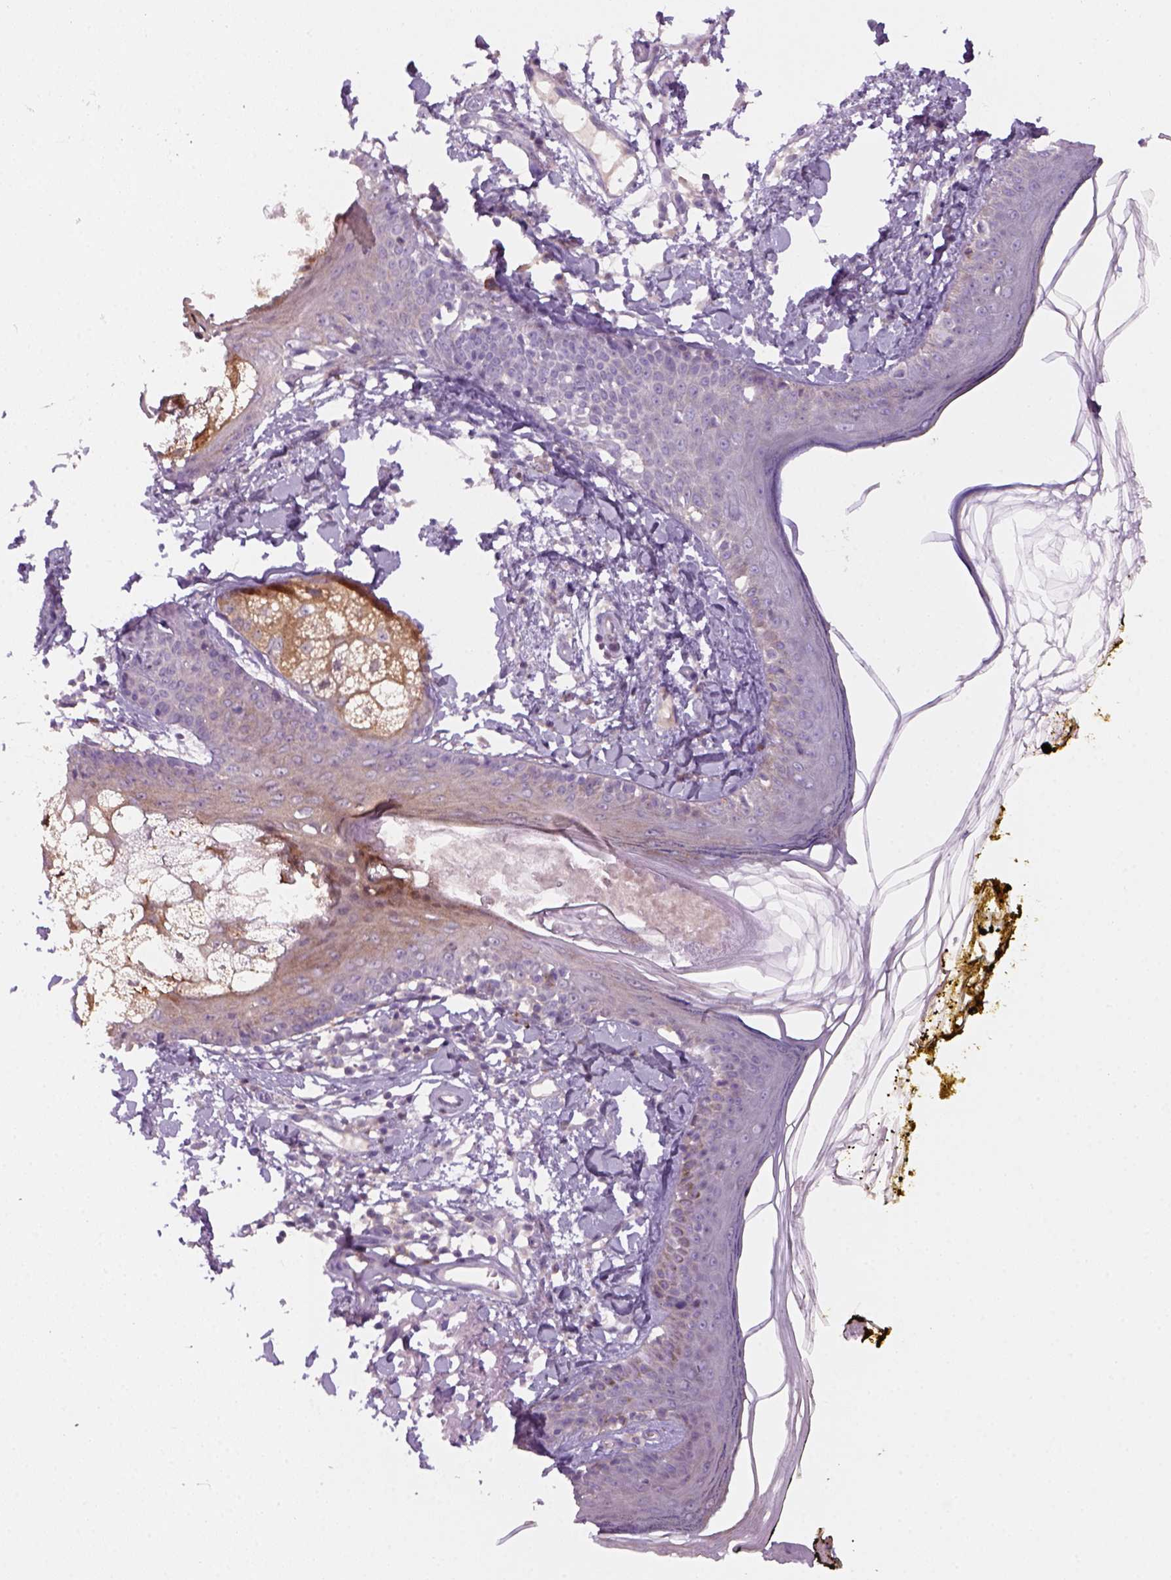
{"staining": {"intensity": "negative", "quantity": "none", "location": "none"}, "tissue": "skin", "cell_type": "Fibroblasts", "image_type": "normal", "snomed": [{"axis": "morphology", "description": "Normal tissue, NOS"}, {"axis": "topography", "description": "Skin"}], "caption": "Immunohistochemistry (IHC) image of benign human skin stained for a protein (brown), which demonstrates no positivity in fibroblasts.", "gene": "GOT1", "patient": {"sex": "male", "age": 76}}